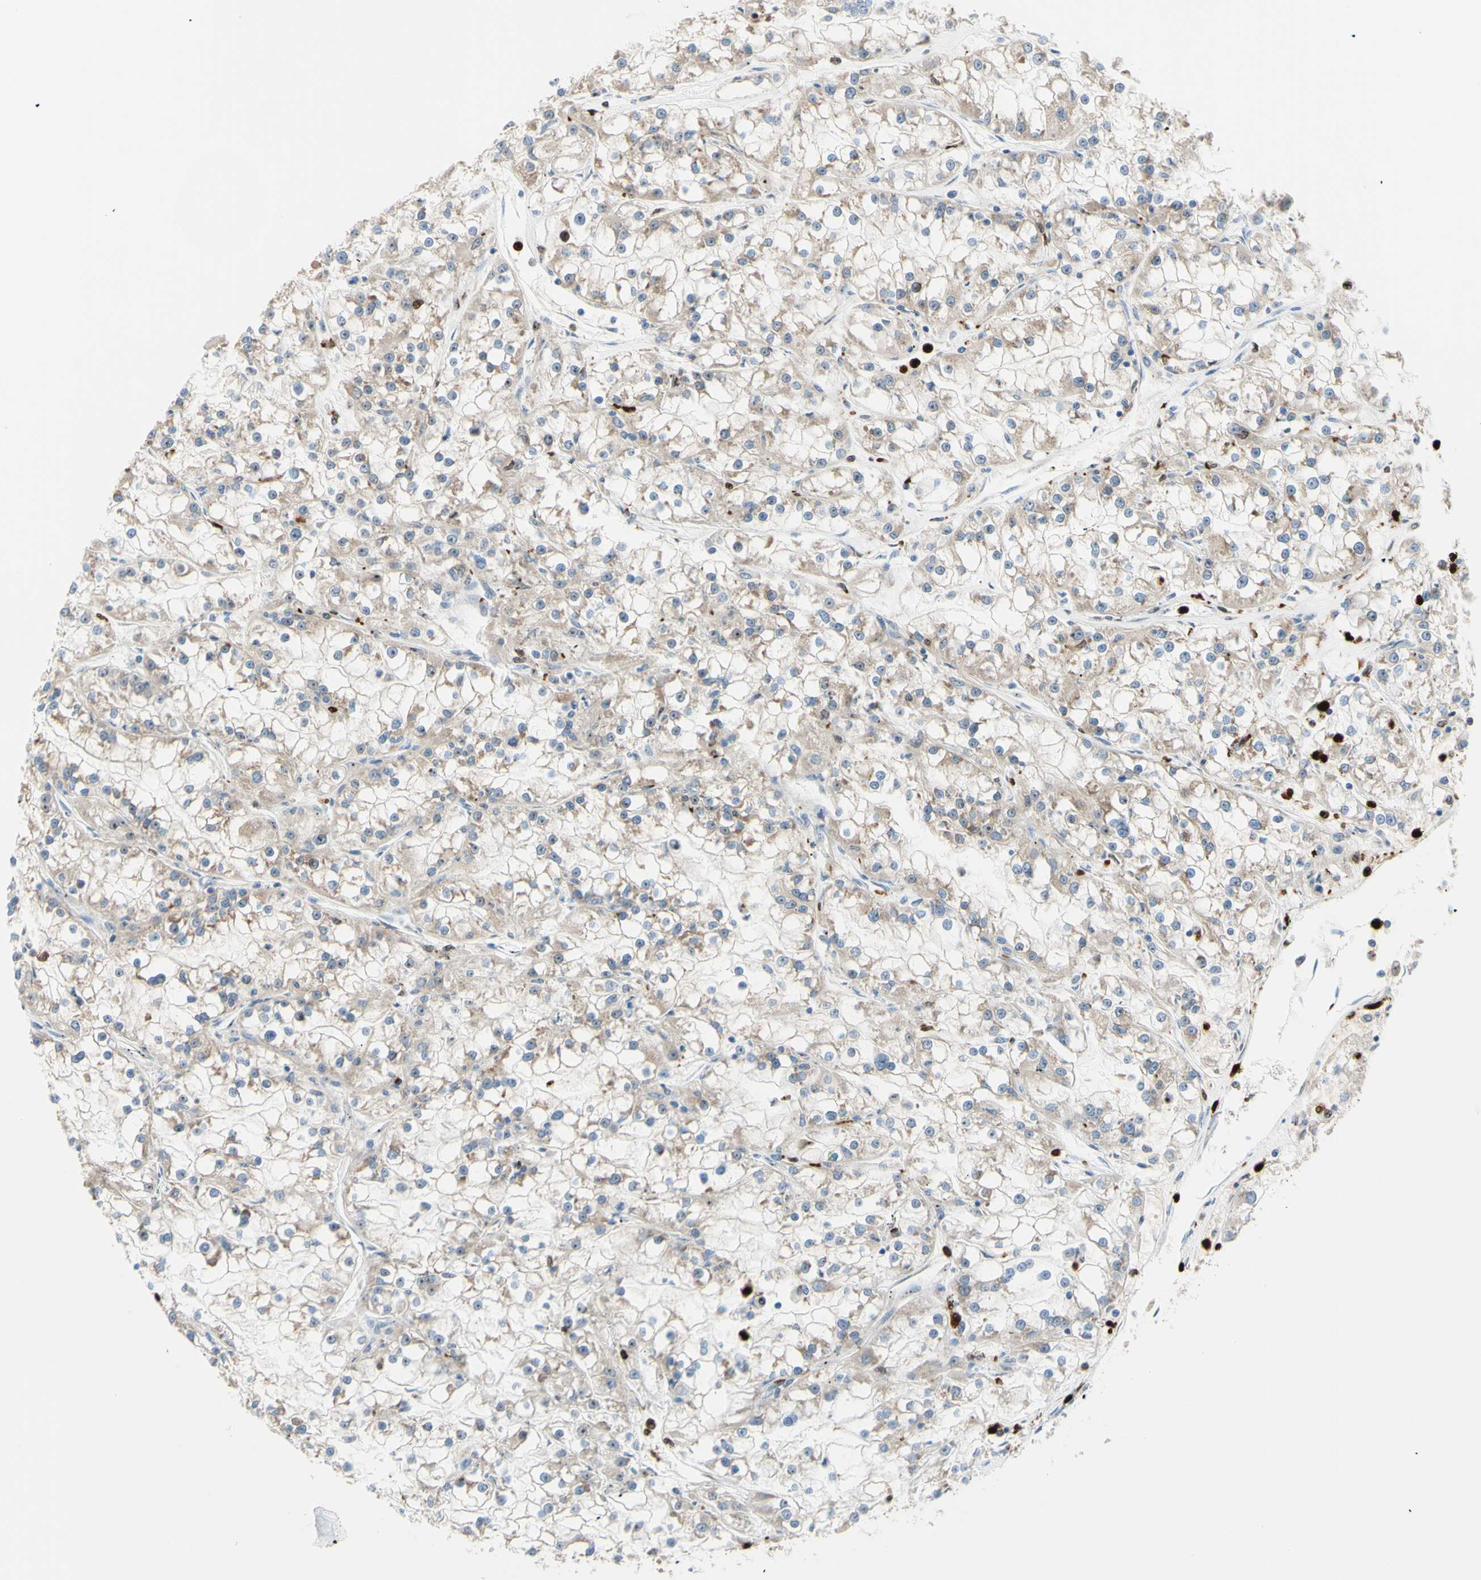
{"staining": {"intensity": "weak", "quantity": ">75%", "location": "cytoplasmic/membranous"}, "tissue": "renal cancer", "cell_type": "Tumor cells", "image_type": "cancer", "snomed": [{"axis": "morphology", "description": "Adenocarcinoma, NOS"}, {"axis": "topography", "description": "Kidney"}], "caption": "Immunohistochemistry micrograph of renal adenocarcinoma stained for a protein (brown), which reveals low levels of weak cytoplasmic/membranous staining in about >75% of tumor cells.", "gene": "USP9X", "patient": {"sex": "female", "age": 52}}